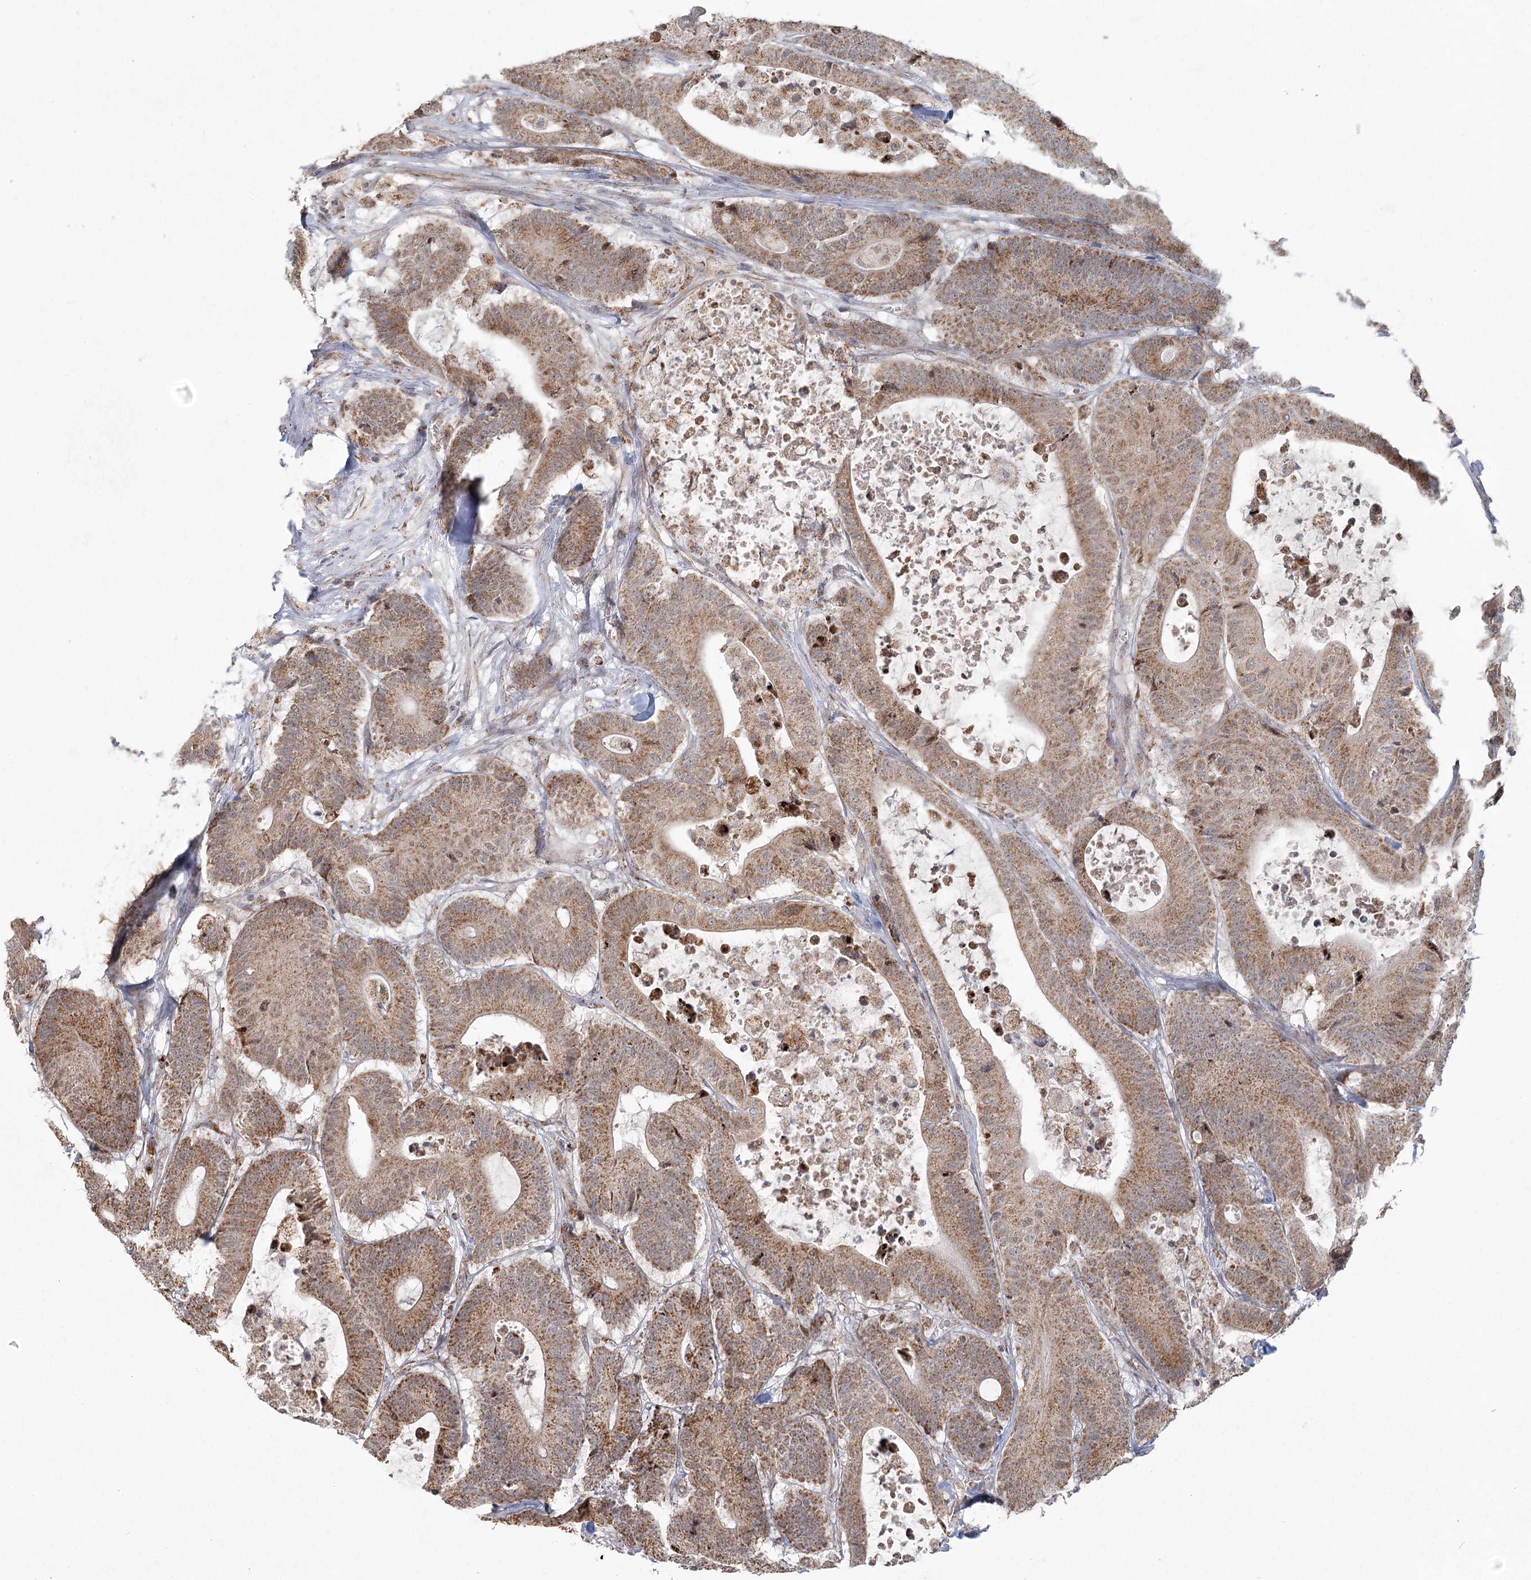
{"staining": {"intensity": "moderate", "quantity": ">75%", "location": "cytoplasmic/membranous,nuclear"}, "tissue": "colorectal cancer", "cell_type": "Tumor cells", "image_type": "cancer", "snomed": [{"axis": "morphology", "description": "Adenocarcinoma, NOS"}, {"axis": "topography", "description": "Colon"}], "caption": "This is a histology image of immunohistochemistry staining of colorectal adenocarcinoma, which shows moderate staining in the cytoplasmic/membranous and nuclear of tumor cells.", "gene": "LACTB", "patient": {"sex": "female", "age": 84}}